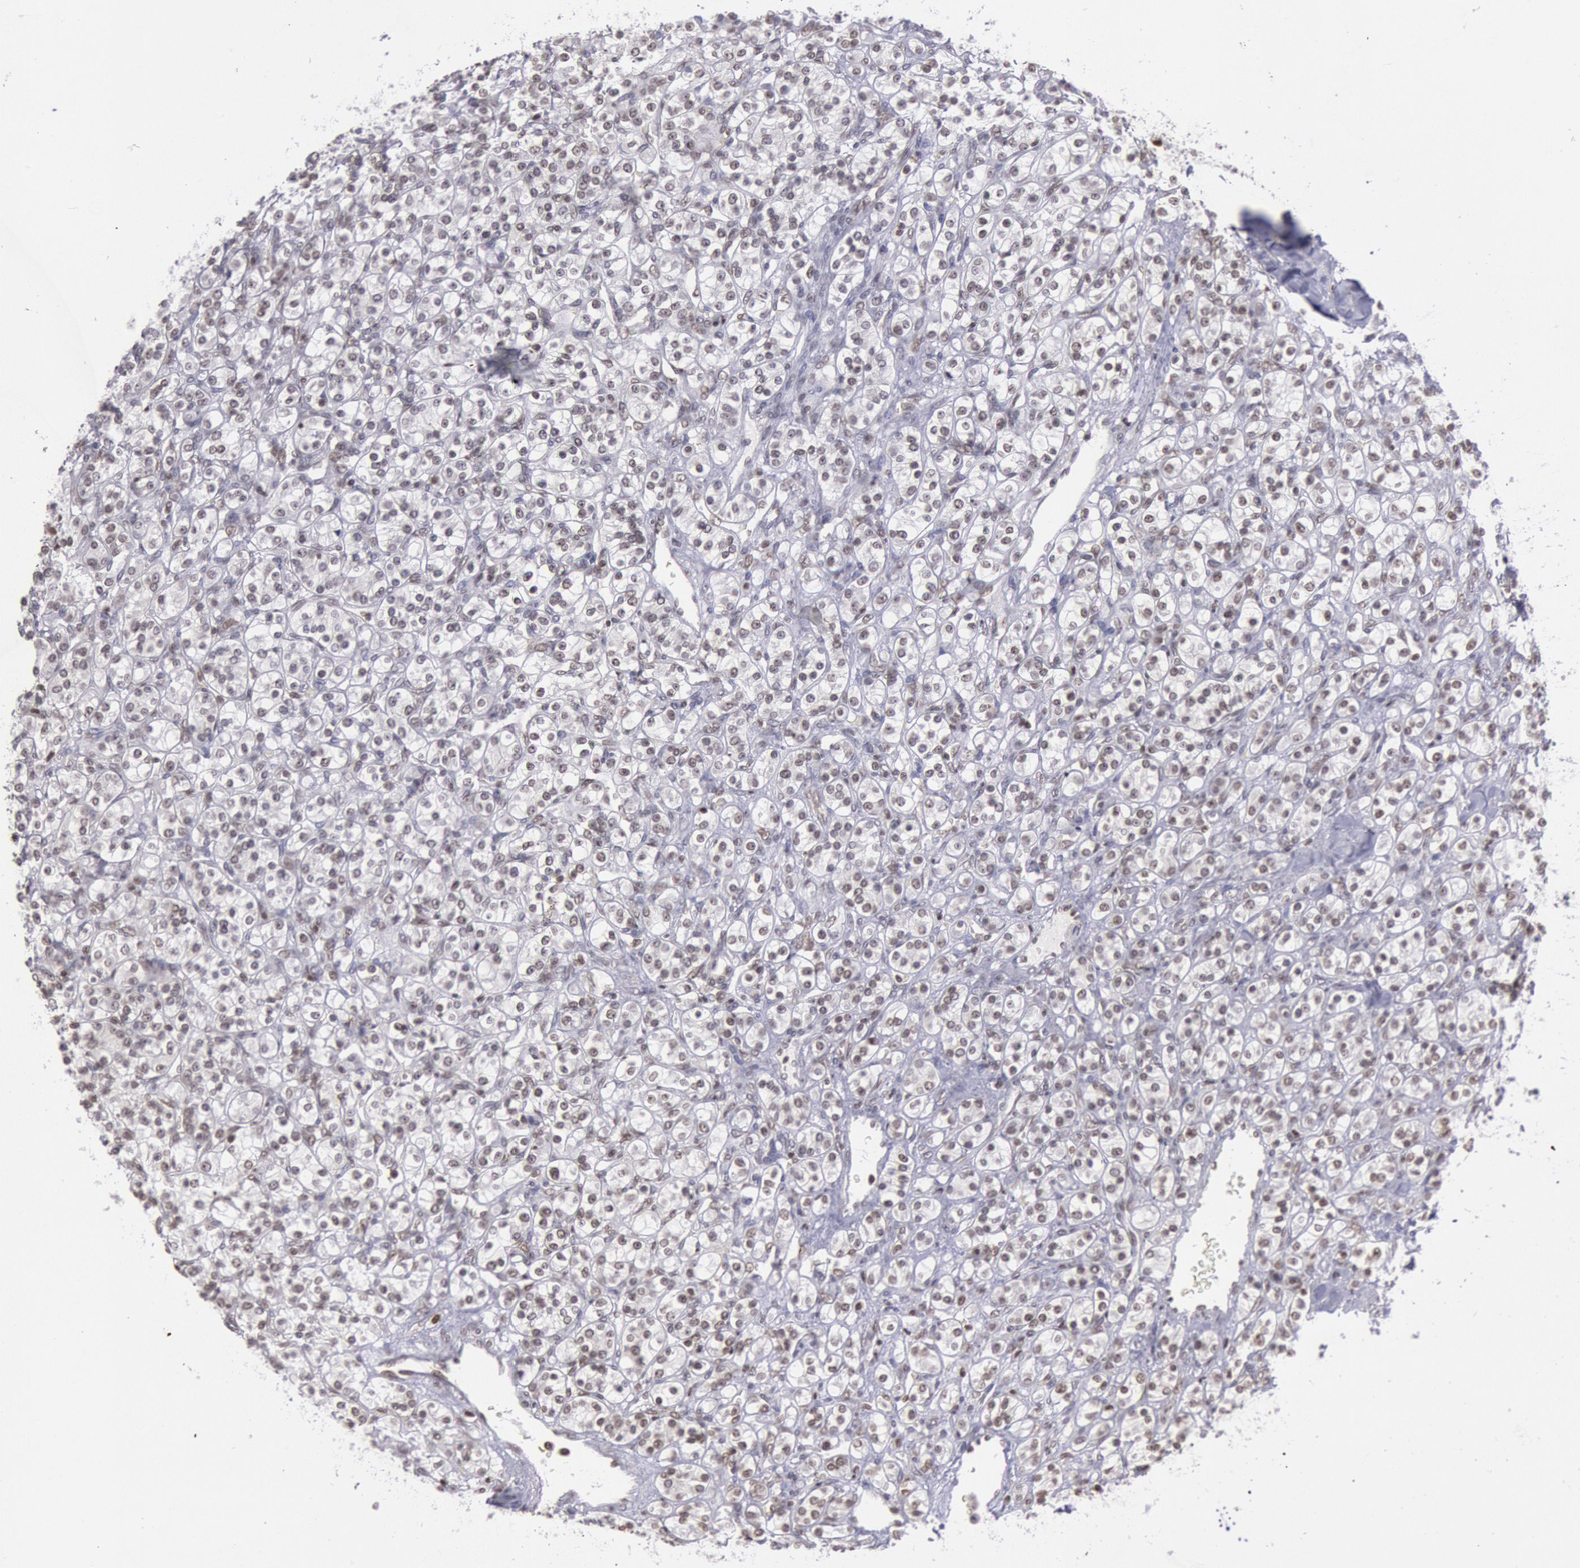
{"staining": {"intensity": "moderate", "quantity": ">75%", "location": "nuclear"}, "tissue": "renal cancer", "cell_type": "Tumor cells", "image_type": "cancer", "snomed": [{"axis": "morphology", "description": "Adenocarcinoma, NOS"}, {"axis": "topography", "description": "Kidney"}], "caption": "Adenocarcinoma (renal) tissue exhibits moderate nuclear staining in about >75% of tumor cells, visualized by immunohistochemistry.", "gene": "NKAP", "patient": {"sex": "male", "age": 77}}